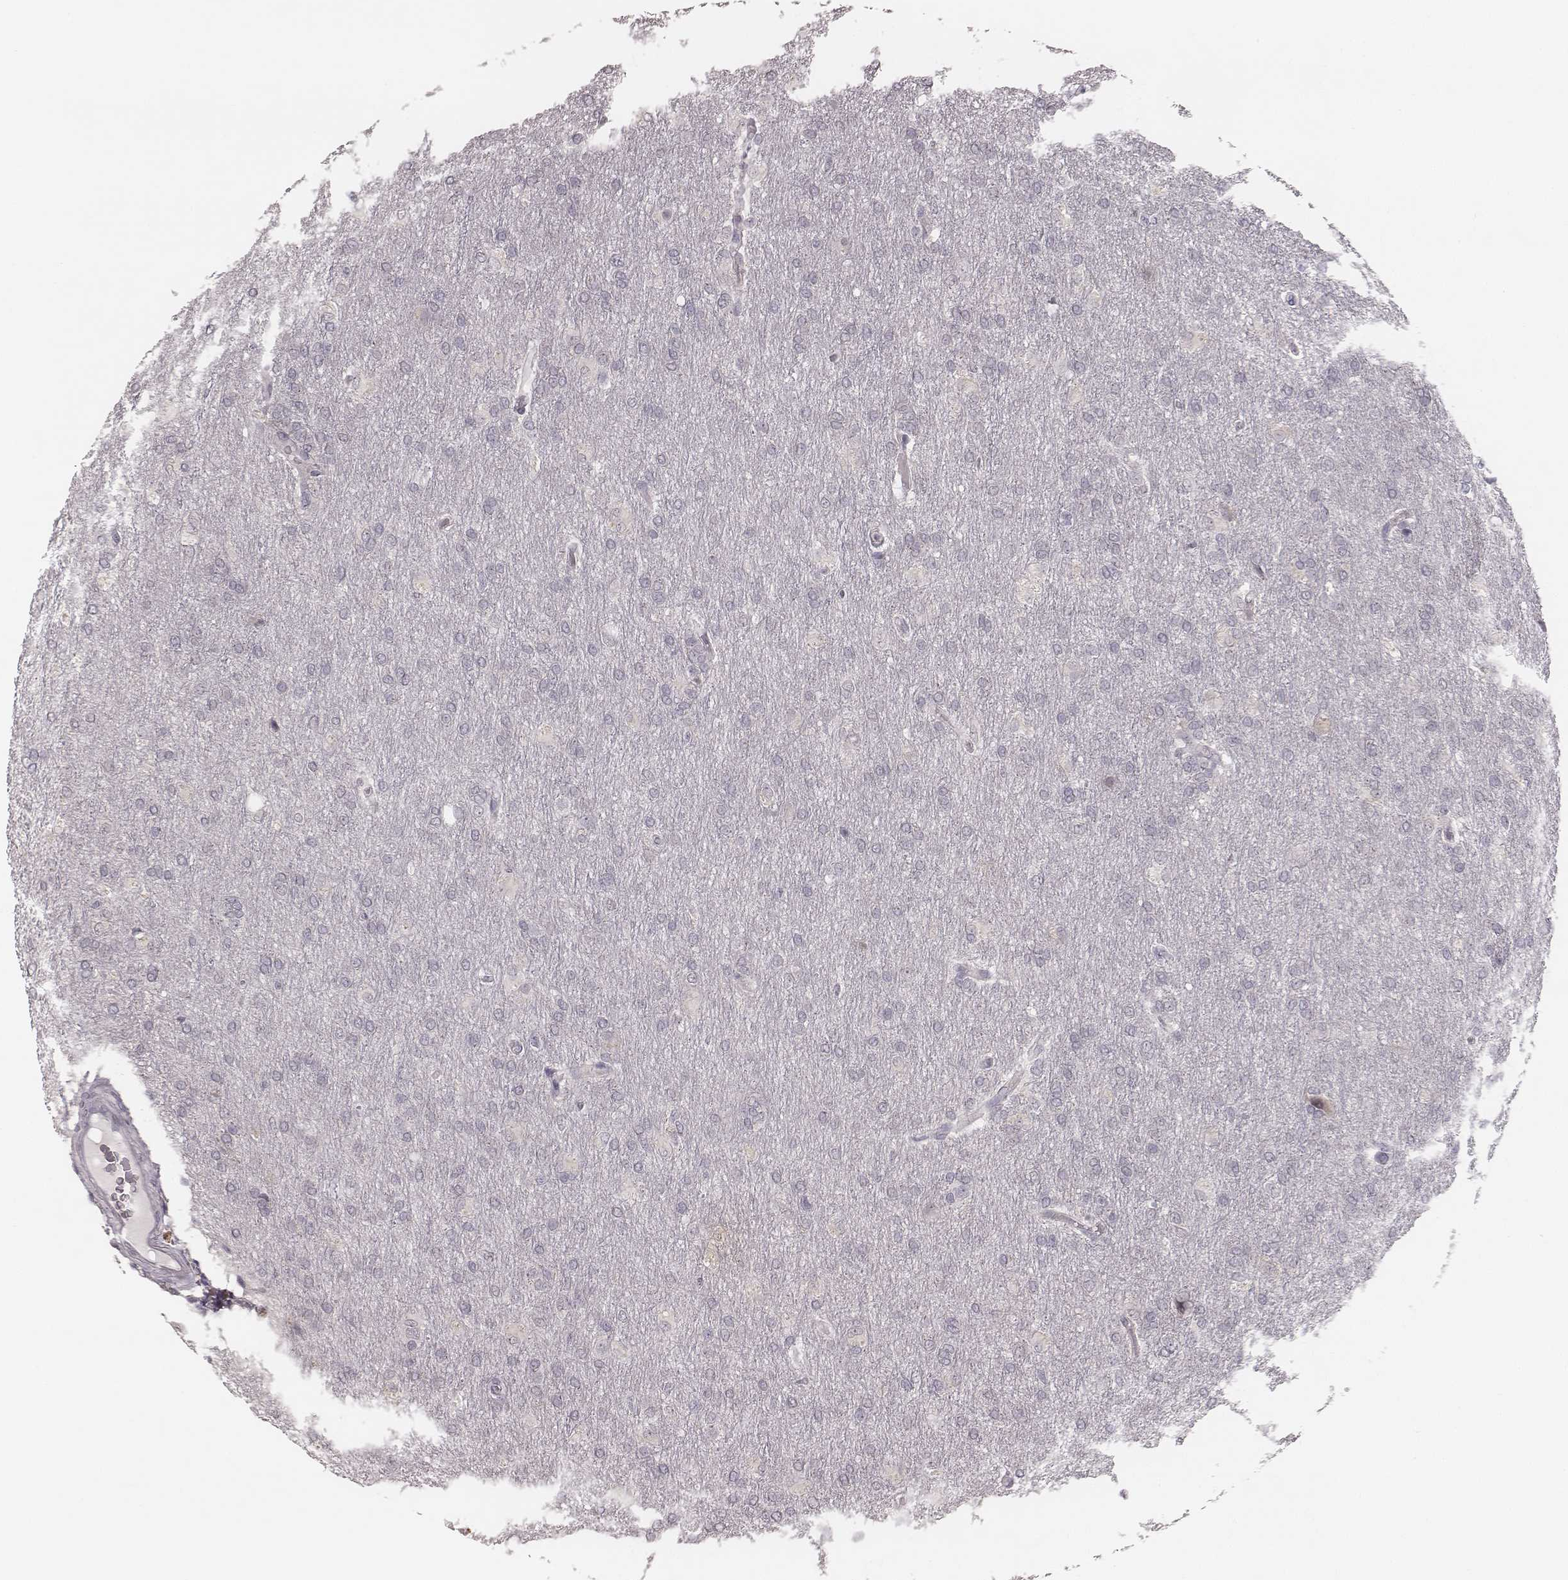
{"staining": {"intensity": "negative", "quantity": "none", "location": "none"}, "tissue": "glioma", "cell_type": "Tumor cells", "image_type": "cancer", "snomed": [{"axis": "morphology", "description": "Glioma, malignant, High grade"}, {"axis": "topography", "description": "Brain"}], "caption": "DAB immunohistochemical staining of human high-grade glioma (malignant) shows no significant staining in tumor cells.", "gene": "ACACB", "patient": {"sex": "male", "age": 68}}